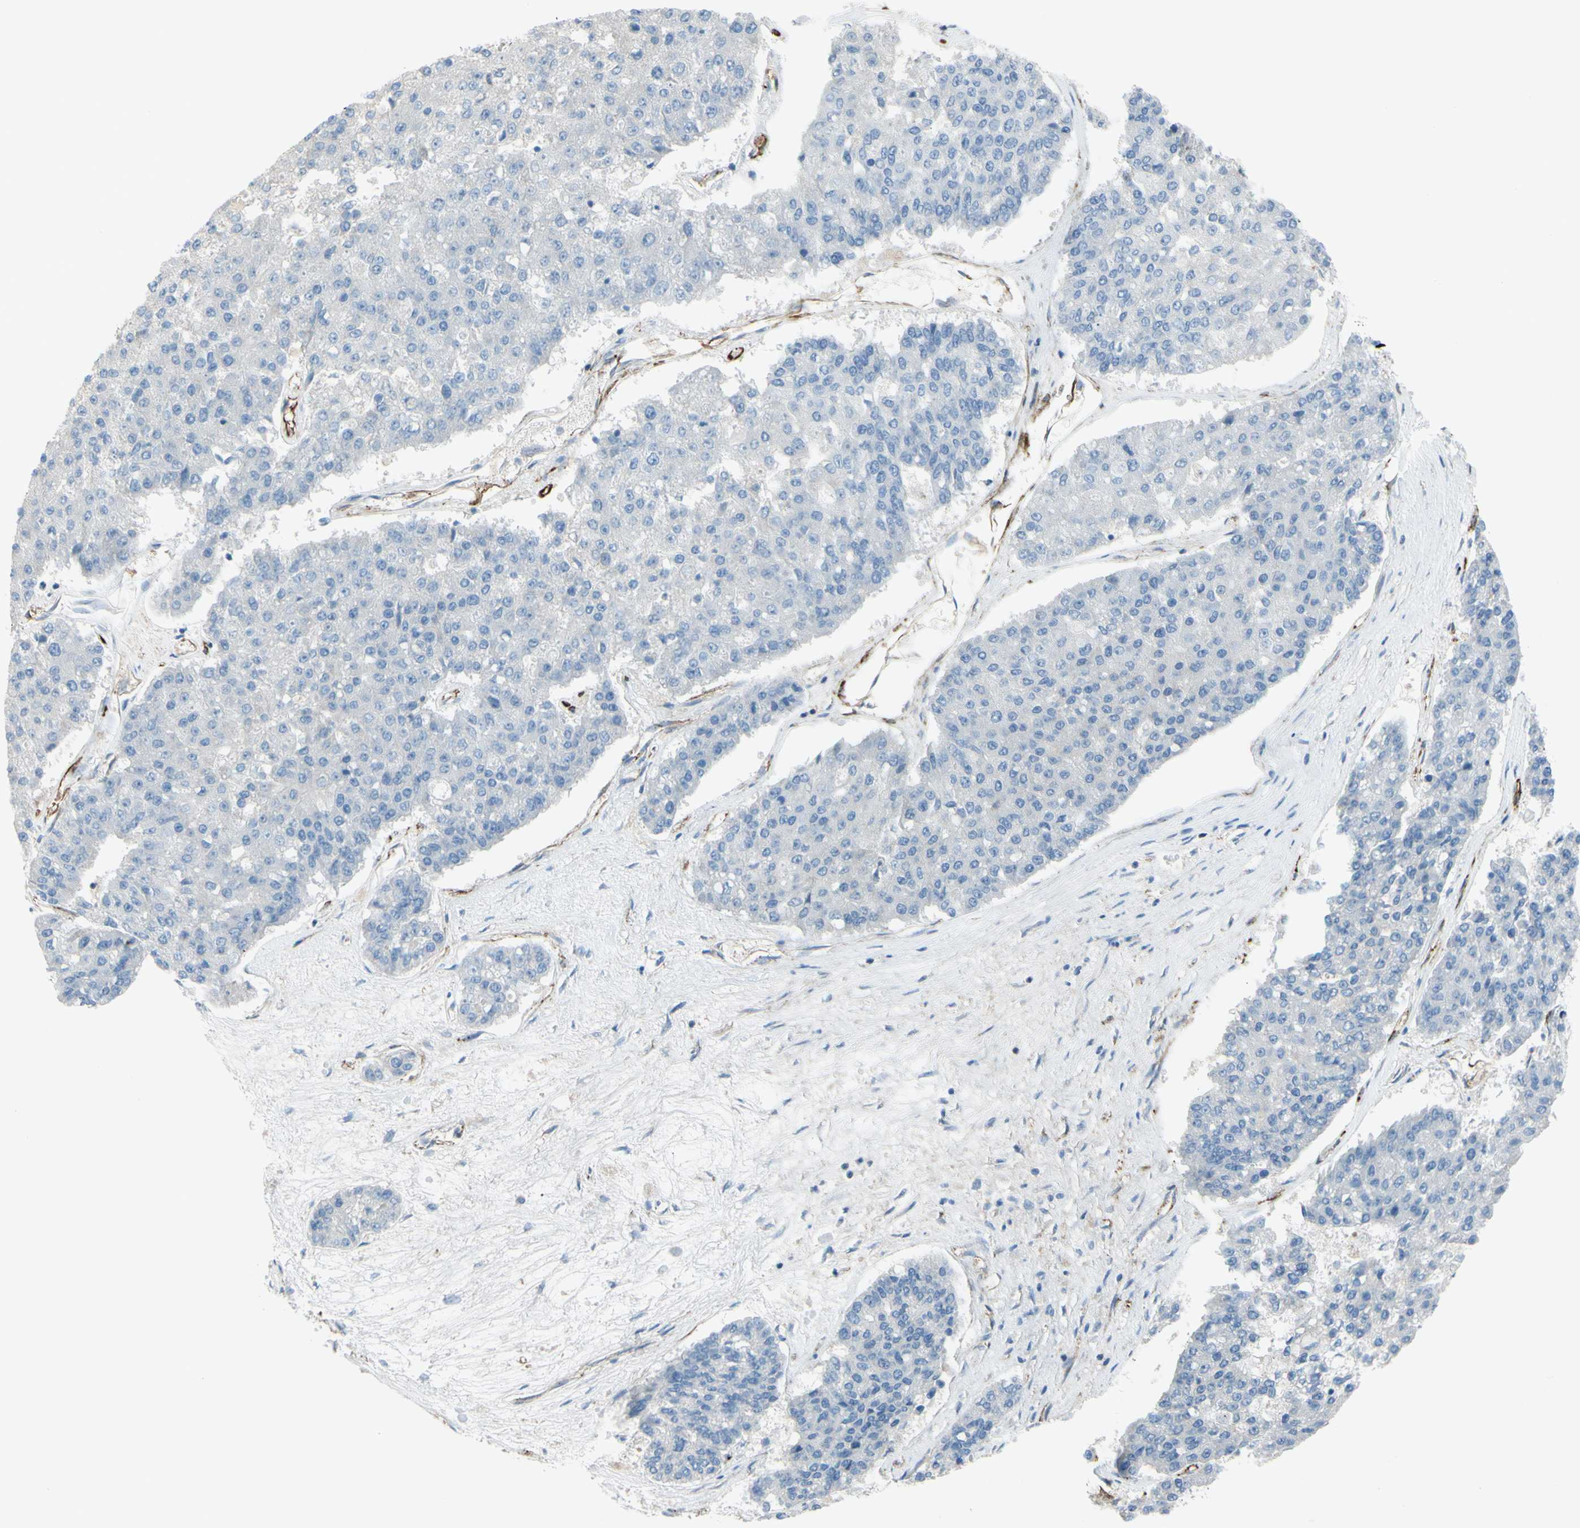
{"staining": {"intensity": "negative", "quantity": "none", "location": "none"}, "tissue": "pancreatic cancer", "cell_type": "Tumor cells", "image_type": "cancer", "snomed": [{"axis": "morphology", "description": "Adenocarcinoma, NOS"}, {"axis": "topography", "description": "Pancreas"}], "caption": "Immunohistochemistry (IHC) micrograph of human pancreatic cancer stained for a protein (brown), which displays no staining in tumor cells.", "gene": "PRRG2", "patient": {"sex": "male", "age": 50}}